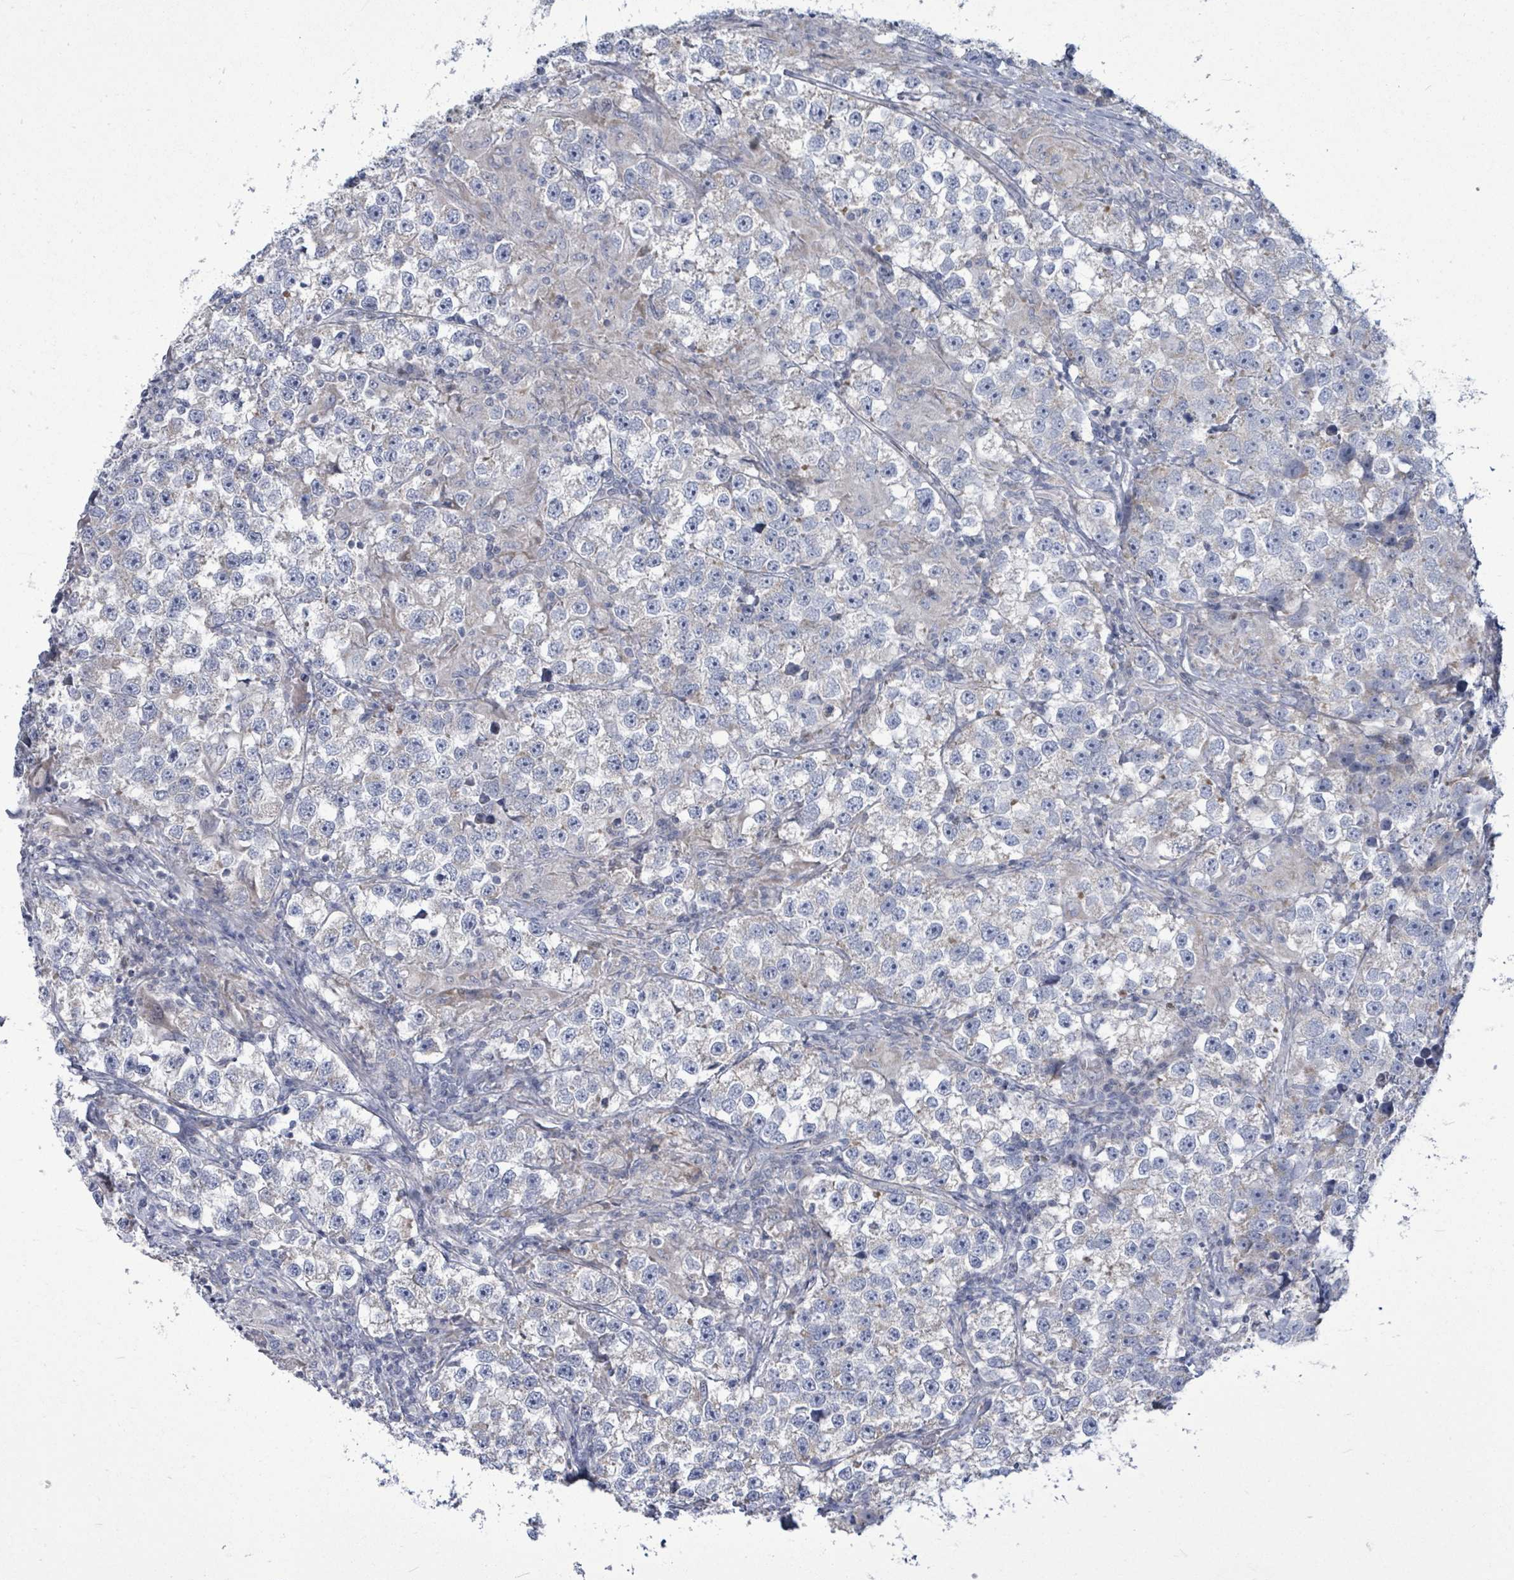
{"staining": {"intensity": "weak", "quantity": "<25%", "location": "cytoplasmic/membranous"}, "tissue": "testis cancer", "cell_type": "Tumor cells", "image_type": "cancer", "snomed": [{"axis": "morphology", "description": "Seminoma, NOS"}, {"axis": "topography", "description": "Testis"}], "caption": "DAB (3,3'-diaminobenzidine) immunohistochemical staining of human testis seminoma reveals no significant staining in tumor cells. (DAB immunohistochemistry visualized using brightfield microscopy, high magnification).", "gene": "ZFPM1", "patient": {"sex": "male", "age": 46}}